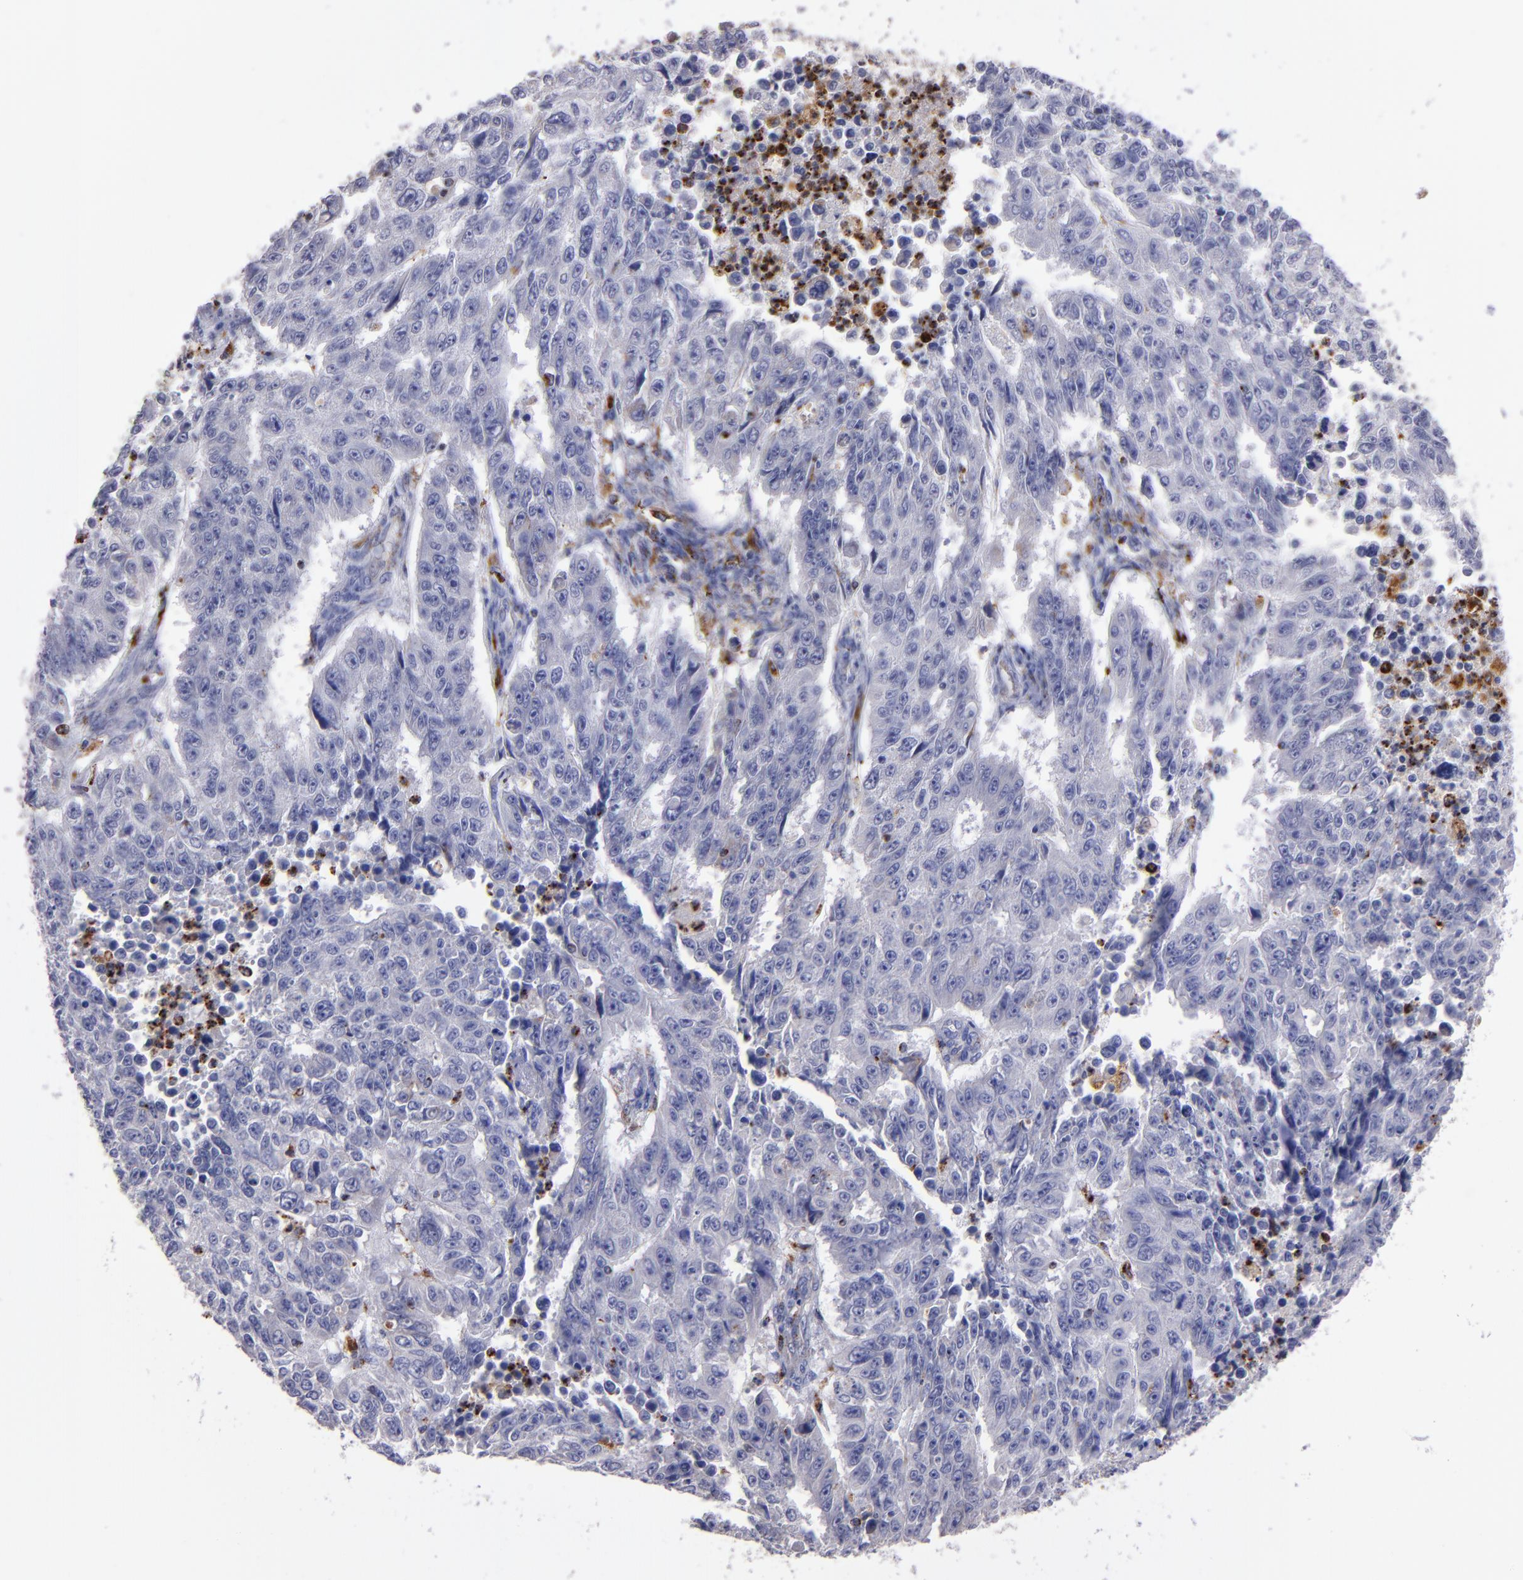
{"staining": {"intensity": "negative", "quantity": "none", "location": "none"}, "tissue": "endometrial cancer", "cell_type": "Tumor cells", "image_type": "cancer", "snomed": [{"axis": "morphology", "description": "Adenocarcinoma, NOS"}, {"axis": "topography", "description": "Endometrium"}], "caption": "This is a image of immunohistochemistry (IHC) staining of adenocarcinoma (endometrial), which shows no staining in tumor cells. The staining was performed using DAB to visualize the protein expression in brown, while the nuclei were stained in blue with hematoxylin (Magnification: 20x).", "gene": "CTSS", "patient": {"sex": "female", "age": 42}}